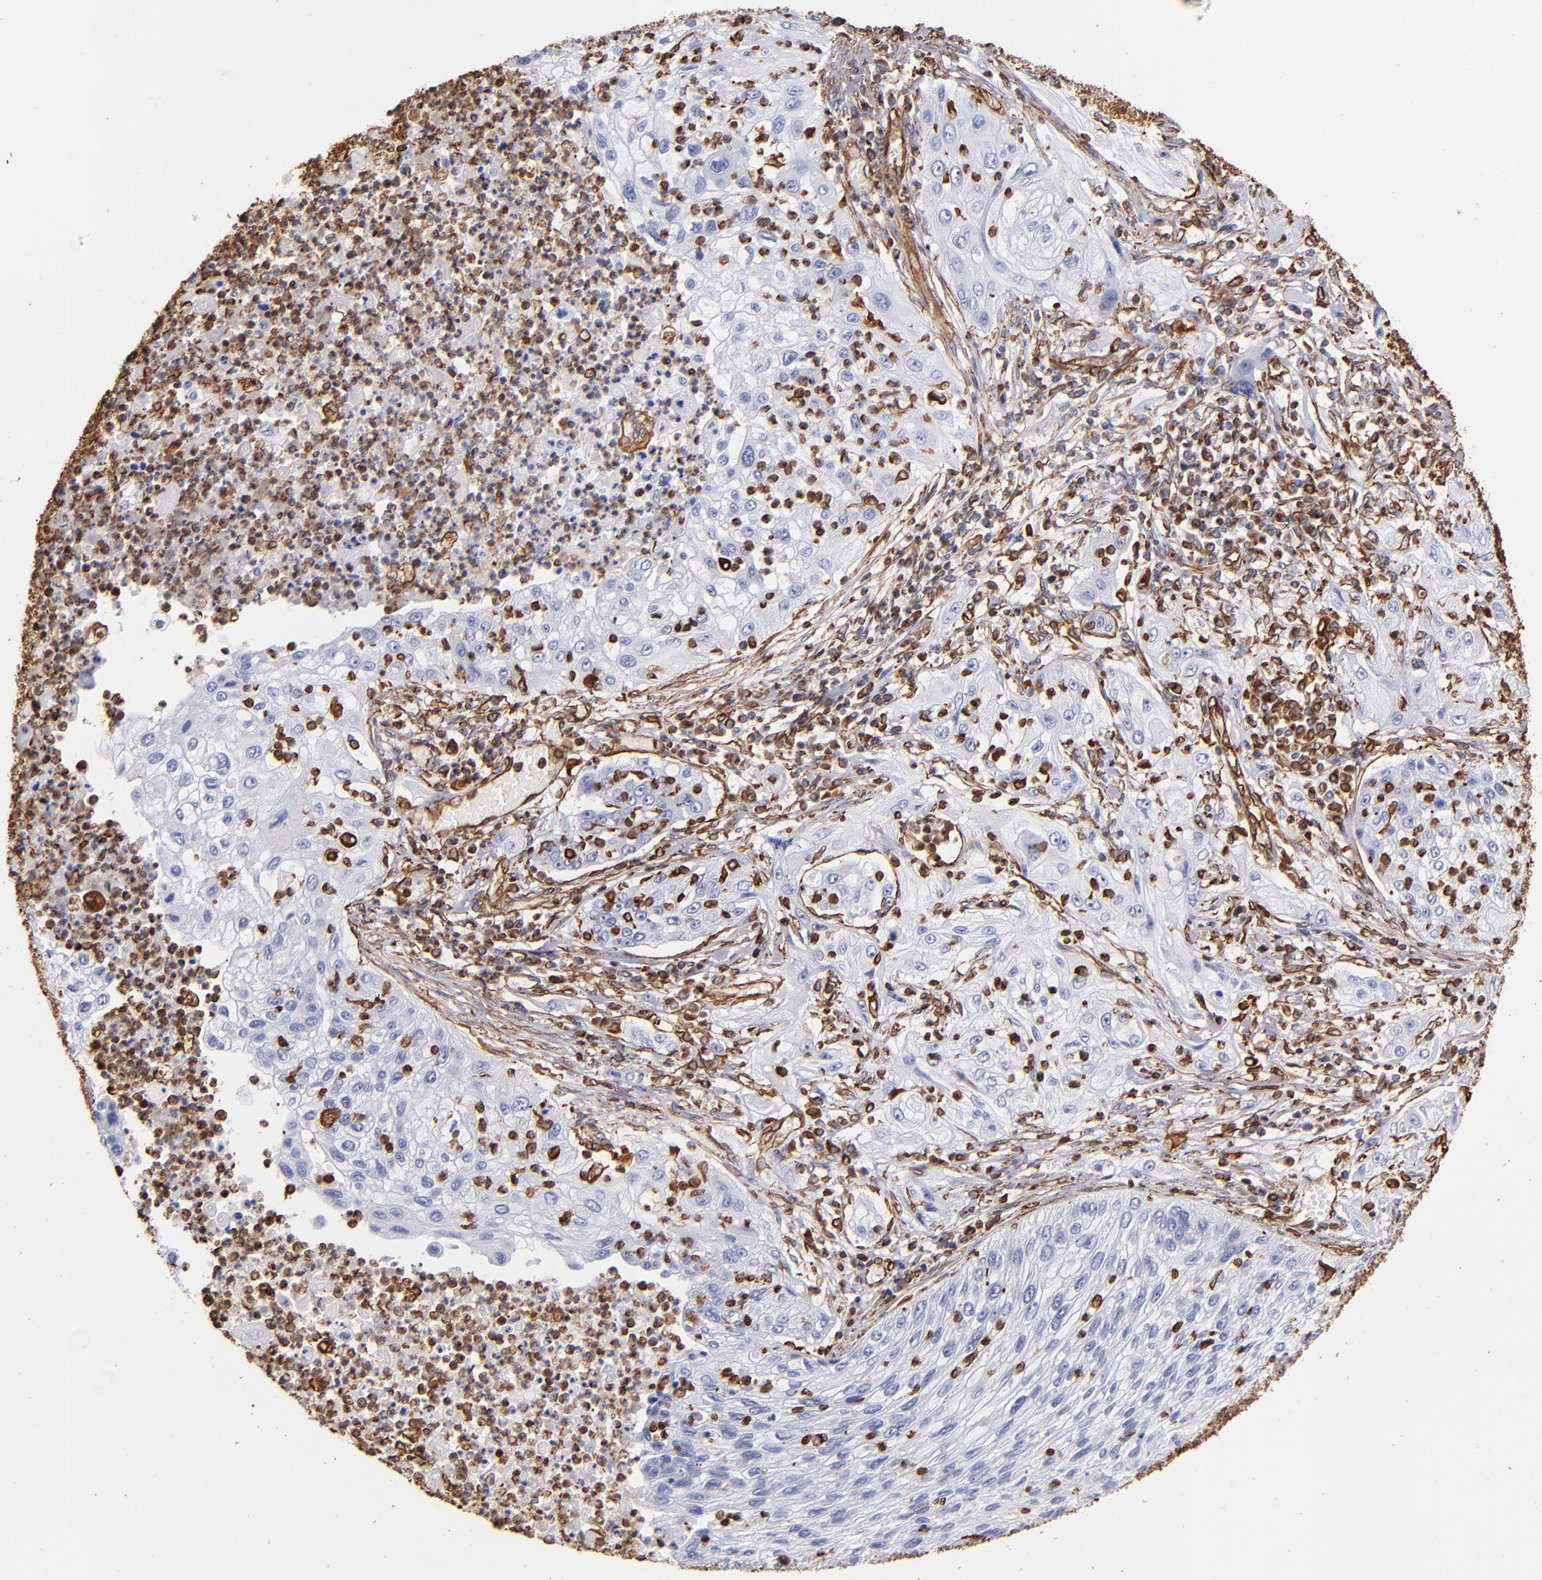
{"staining": {"intensity": "strong", "quantity": "<25%", "location": "cytoplasmic/membranous"}, "tissue": "lung cancer", "cell_type": "Tumor cells", "image_type": "cancer", "snomed": [{"axis": "morphology", "description": "Inflammation, NOS"}, {"axis": "morphology", "description": "Squamous cell carcinoma, NOS"}, {"axis": "topography", "description": "Lymph node"}, {"axis": "topography", "description": "Soft tissue"}, {"axis": "topography", "description": "Lung"}], "caption": "Strong cytoplasmic/membranous protein staining is seen in about <25% of tumor cells in lung cancer (squamous cell carcinoma).", "gene": "VIM", "patient": {"sex": "male", "age": 66}}